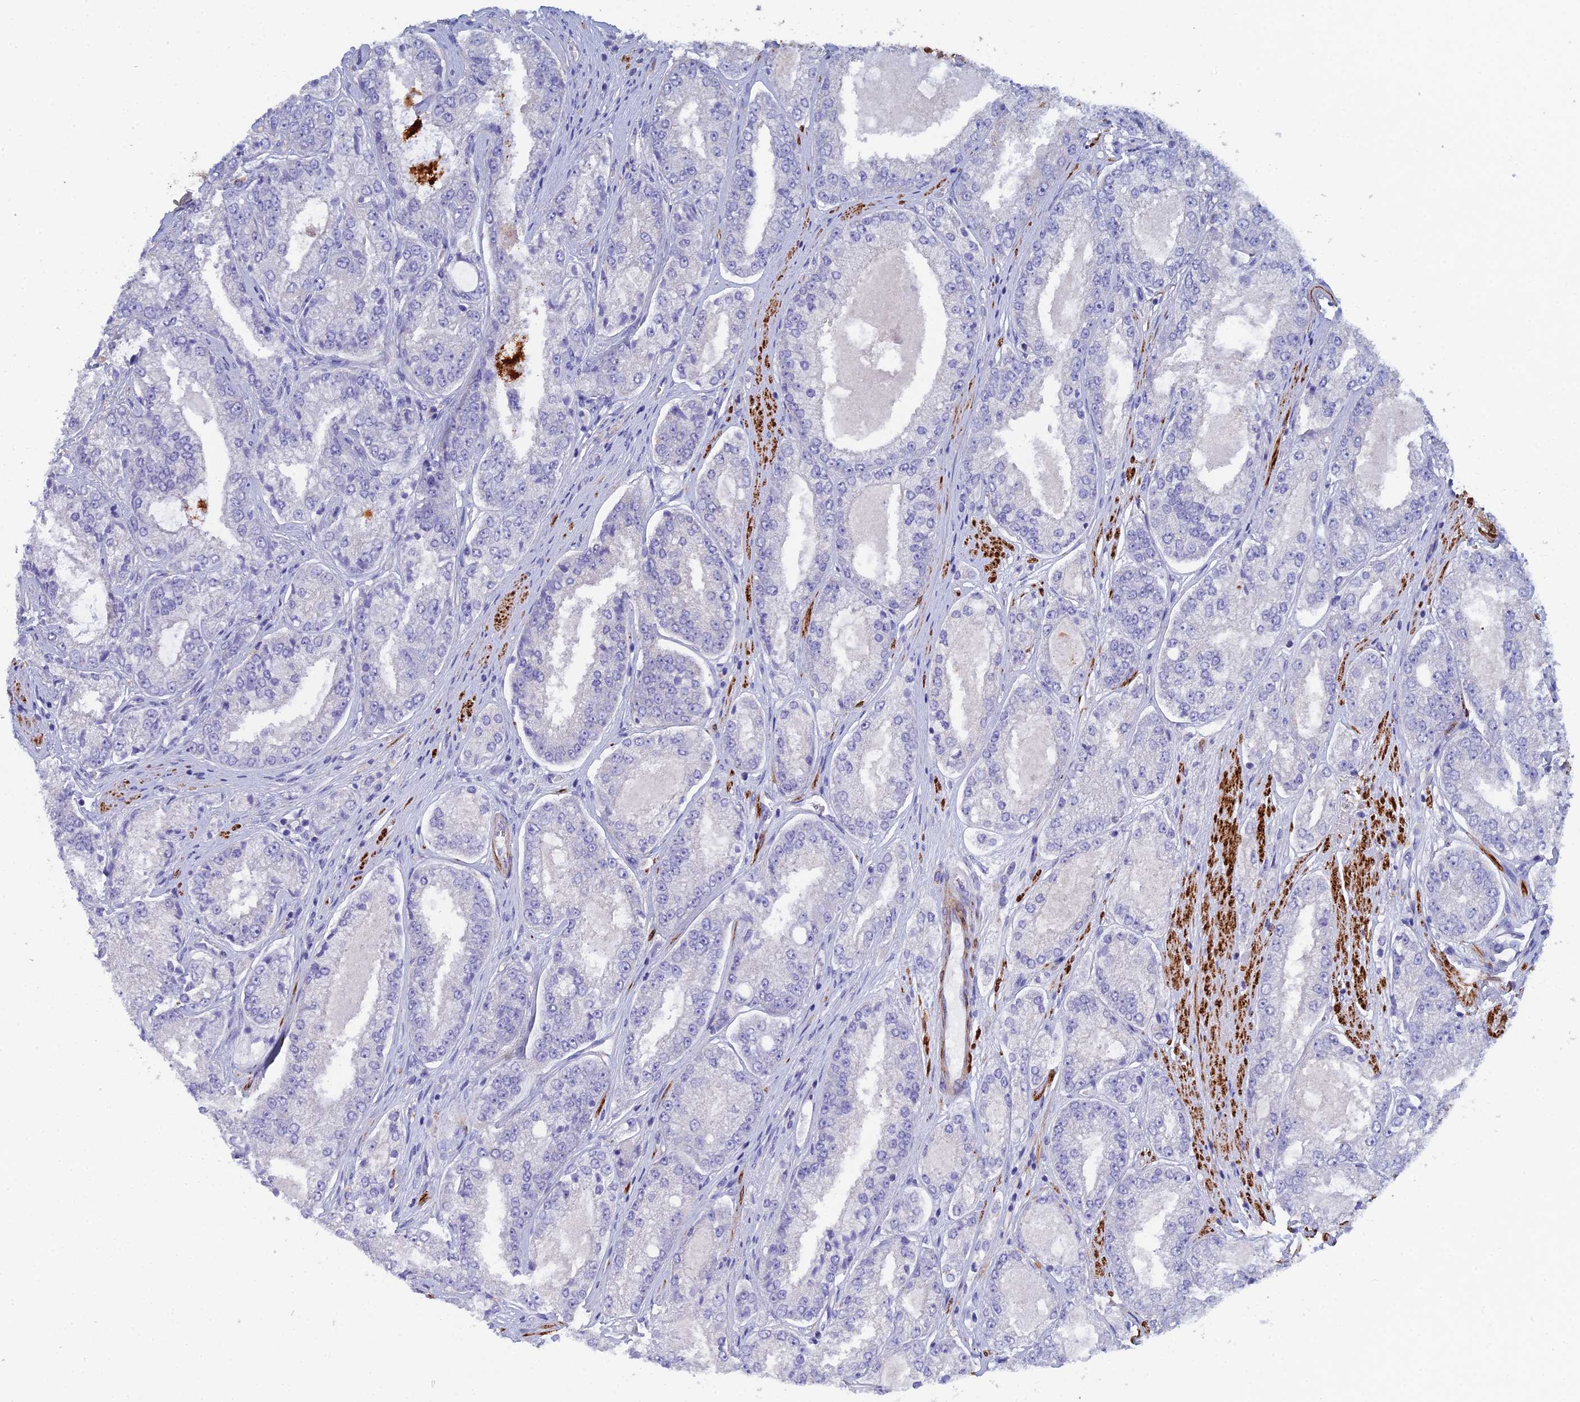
{"staining": {"intensity": "negative", "quantity": "none", "location": "none"}, "tissue": "prostate cancer", "cell_type": "Tumor cells", "image_type": "cancer", "snomed": [{"axis": "morphology", "description": "Adenocarcinoma, High grade"}, {"axis": "topography", "description": "Prostate"}], "caption": "High power microscopy photomicrograph of an immunohistochemistry histopathology image of prostate cancer (high-grade adenocarcinoma), revealing no significant staining in tumor cells.", "gene": "PCDHA8", "patient": {"sex": "male", "age": 71}}